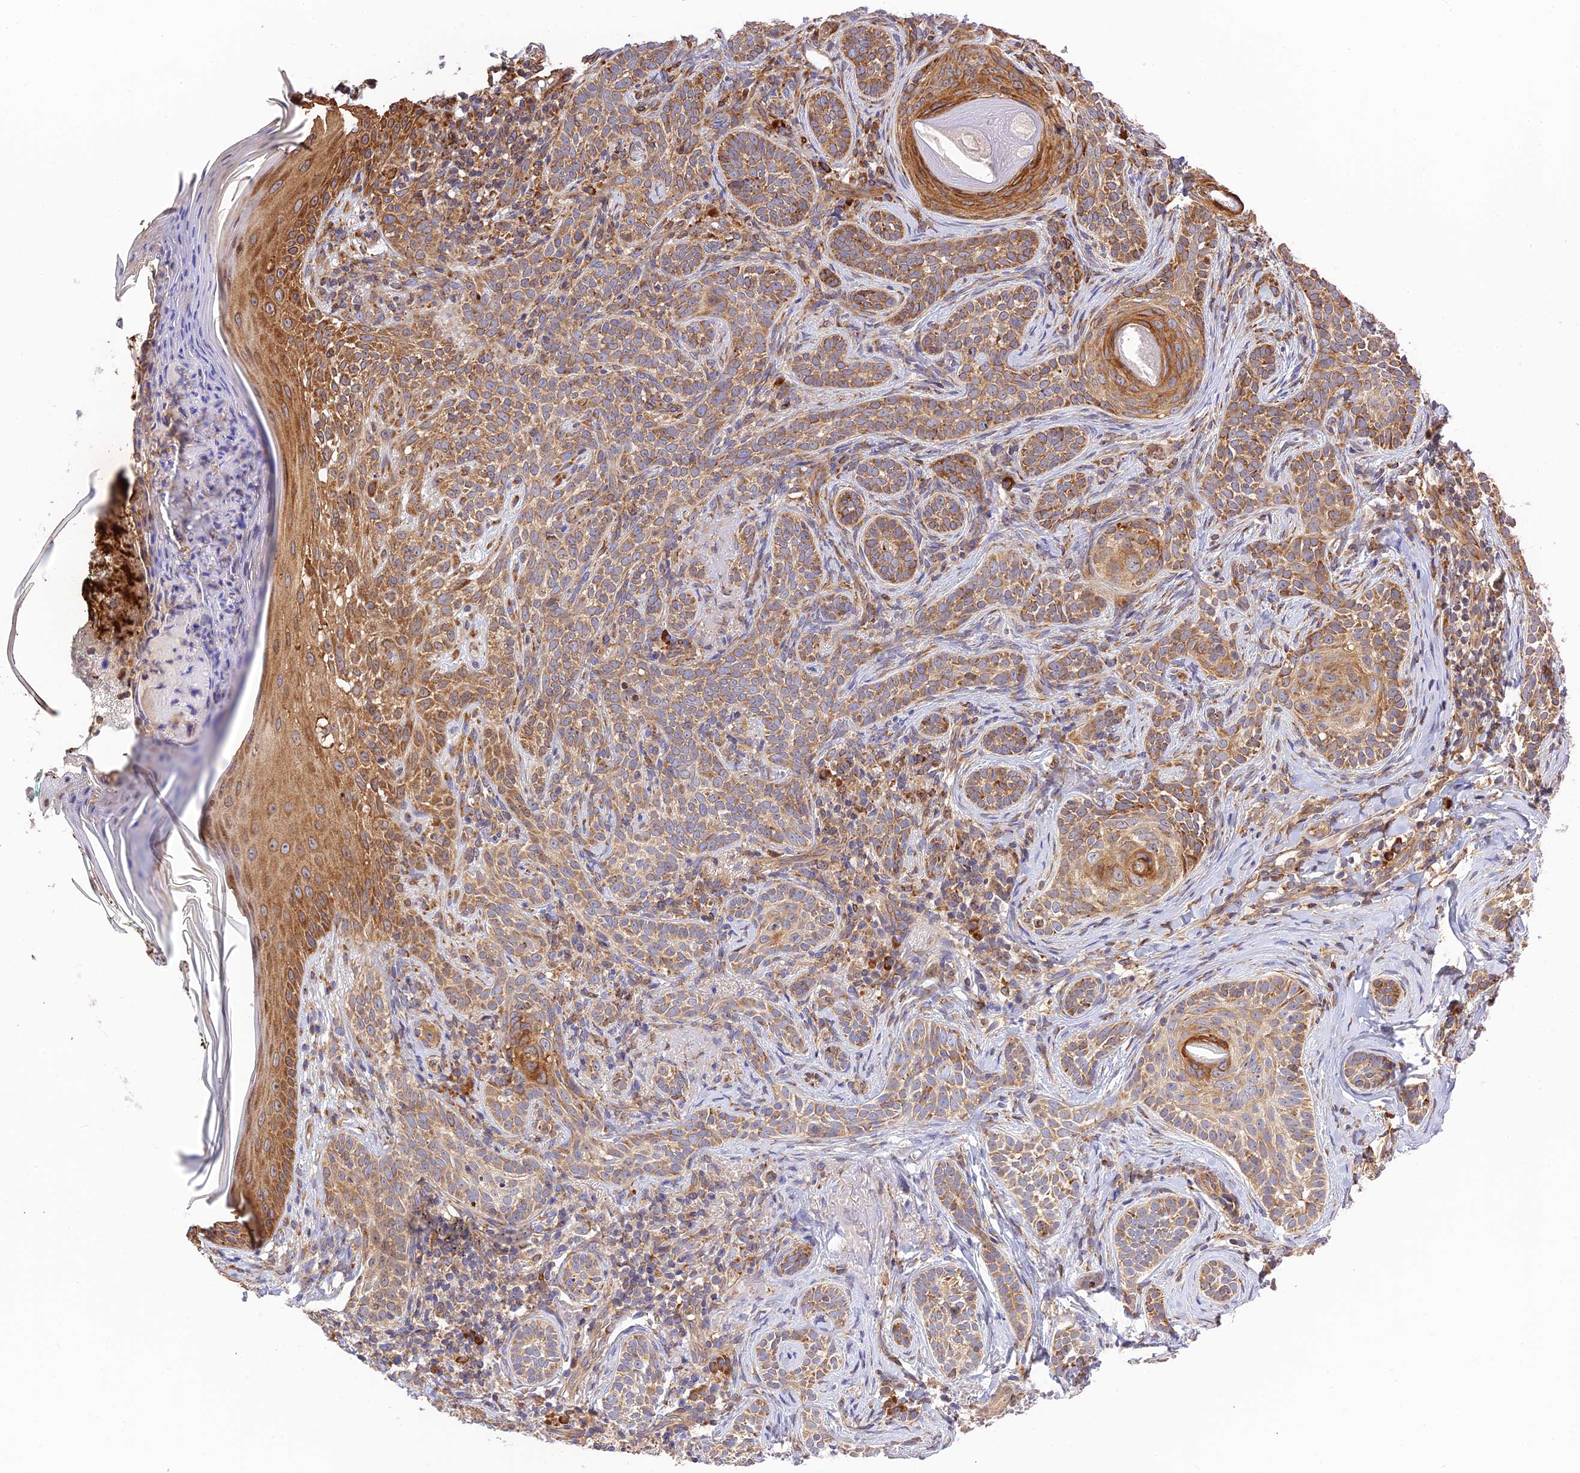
{"staining": {"intensity": "moderate", "quantity": ">75%", "location": "cytoplasmic/membranous"}, "tissue": "skin cancer", "cell_type": "Tumor cells", "image_type": "cancer", "snomed": [{"axis": "morphology", "description": "Basal cell carcinoma"}, {"axis": "topography", "description": "Skin"}], "caption": "Protein staining of skin basal cell carcinoma tissue demonstrates moderate cytoplasmic/membranous positivity in approximately >75% of tumor cells.", "gene": "RPL5", "patient": {"sex": "male", "age": 71}}